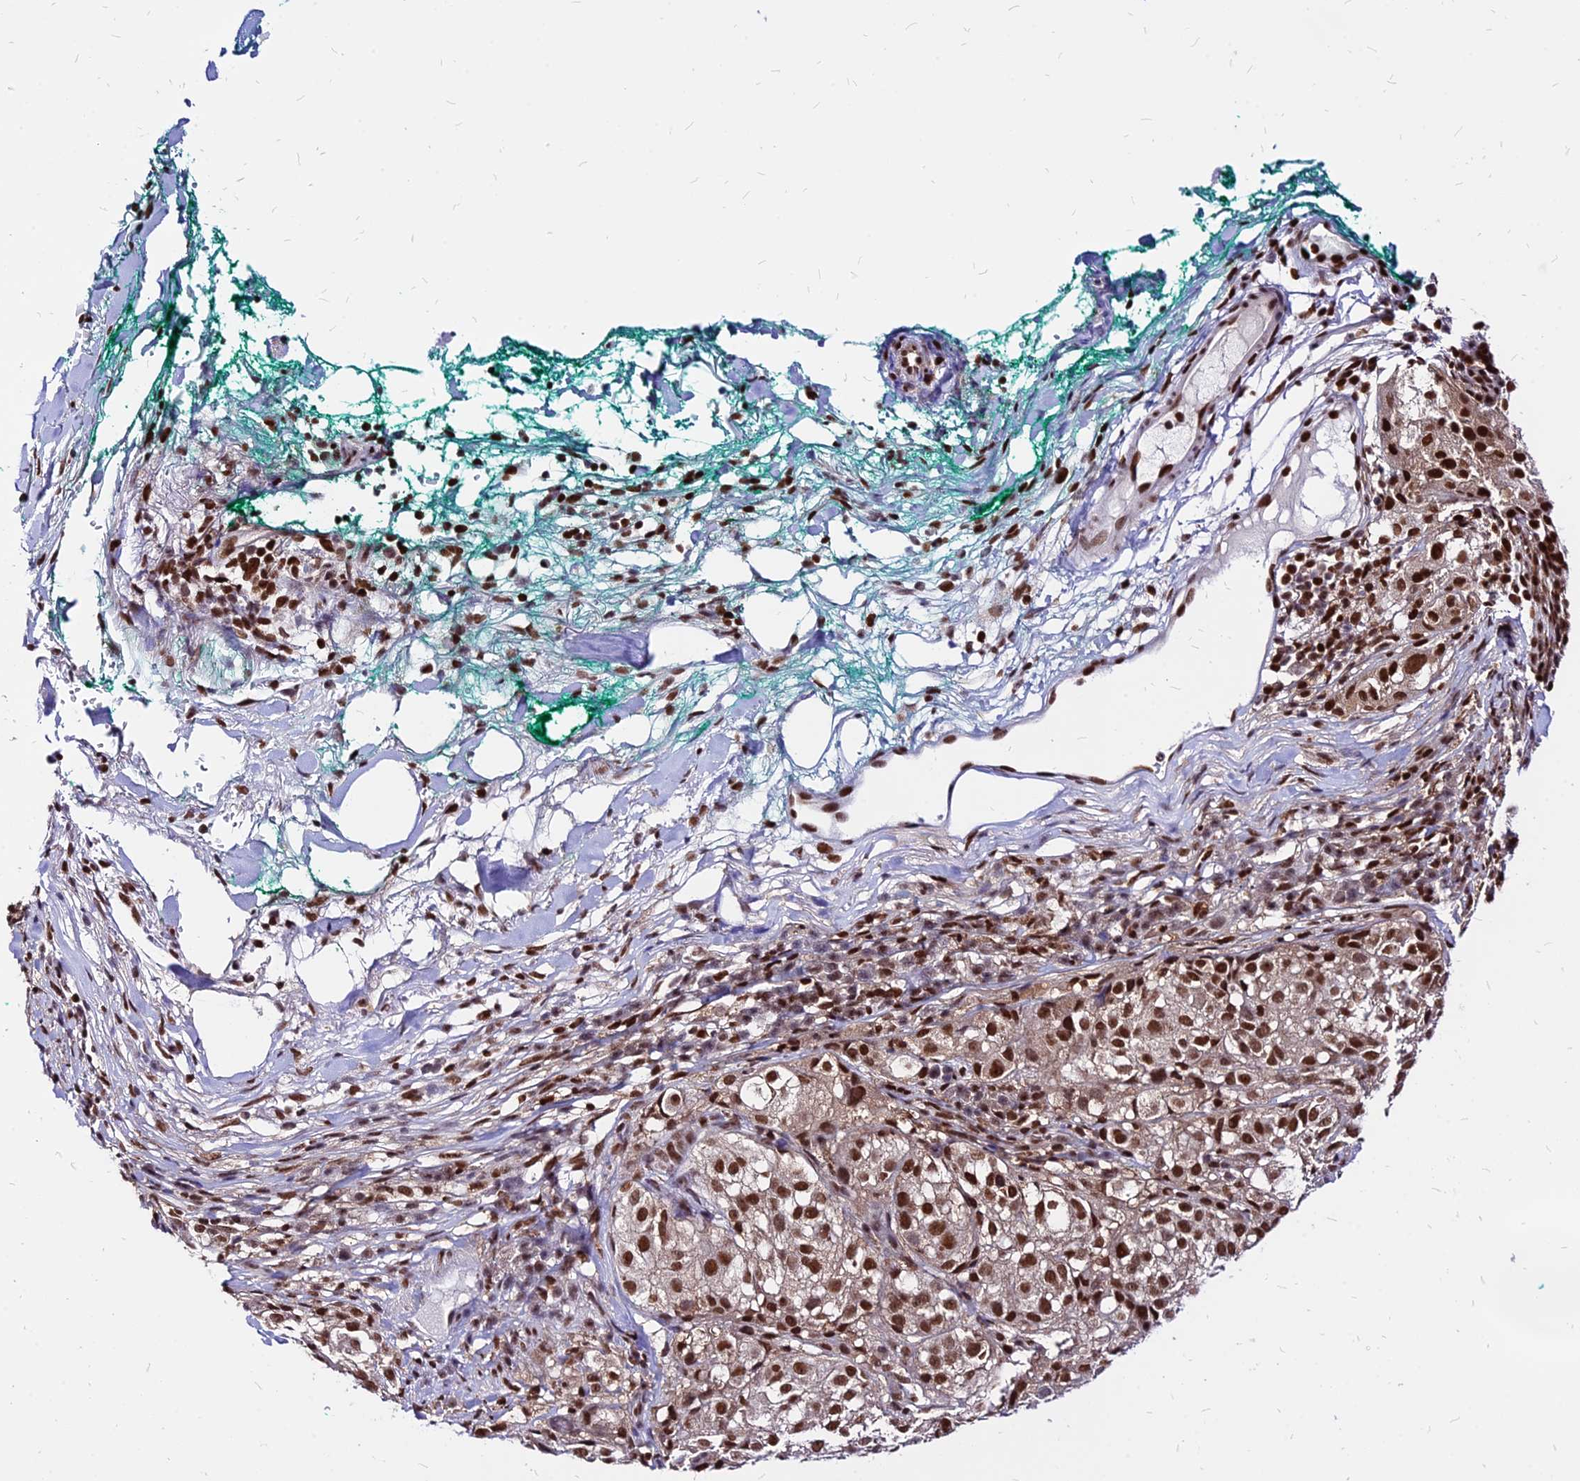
{"staining": {"intensity": "moderate", "quantity": ">75%", "location": "nuclear"}, "tissue": "melanoma", "cell_type": "Tumor cells", "image_type": "cancer", "snomed": [{"axis": "morphology", "description": "Necrosis, NOS"}, {"axis": "morphology", "description": "Malignant melanoma, NOS"}, {"axis": "topography", "description": "Skin"}], "caption": "This histopathology image demonstrates immunohistochemistry staining of human malignant melanoma, with medium moderate nuclear positivity in about >75% of tumor cells.", "gene": "PAXX", "patient": {"sex": "female", "age": 87}}